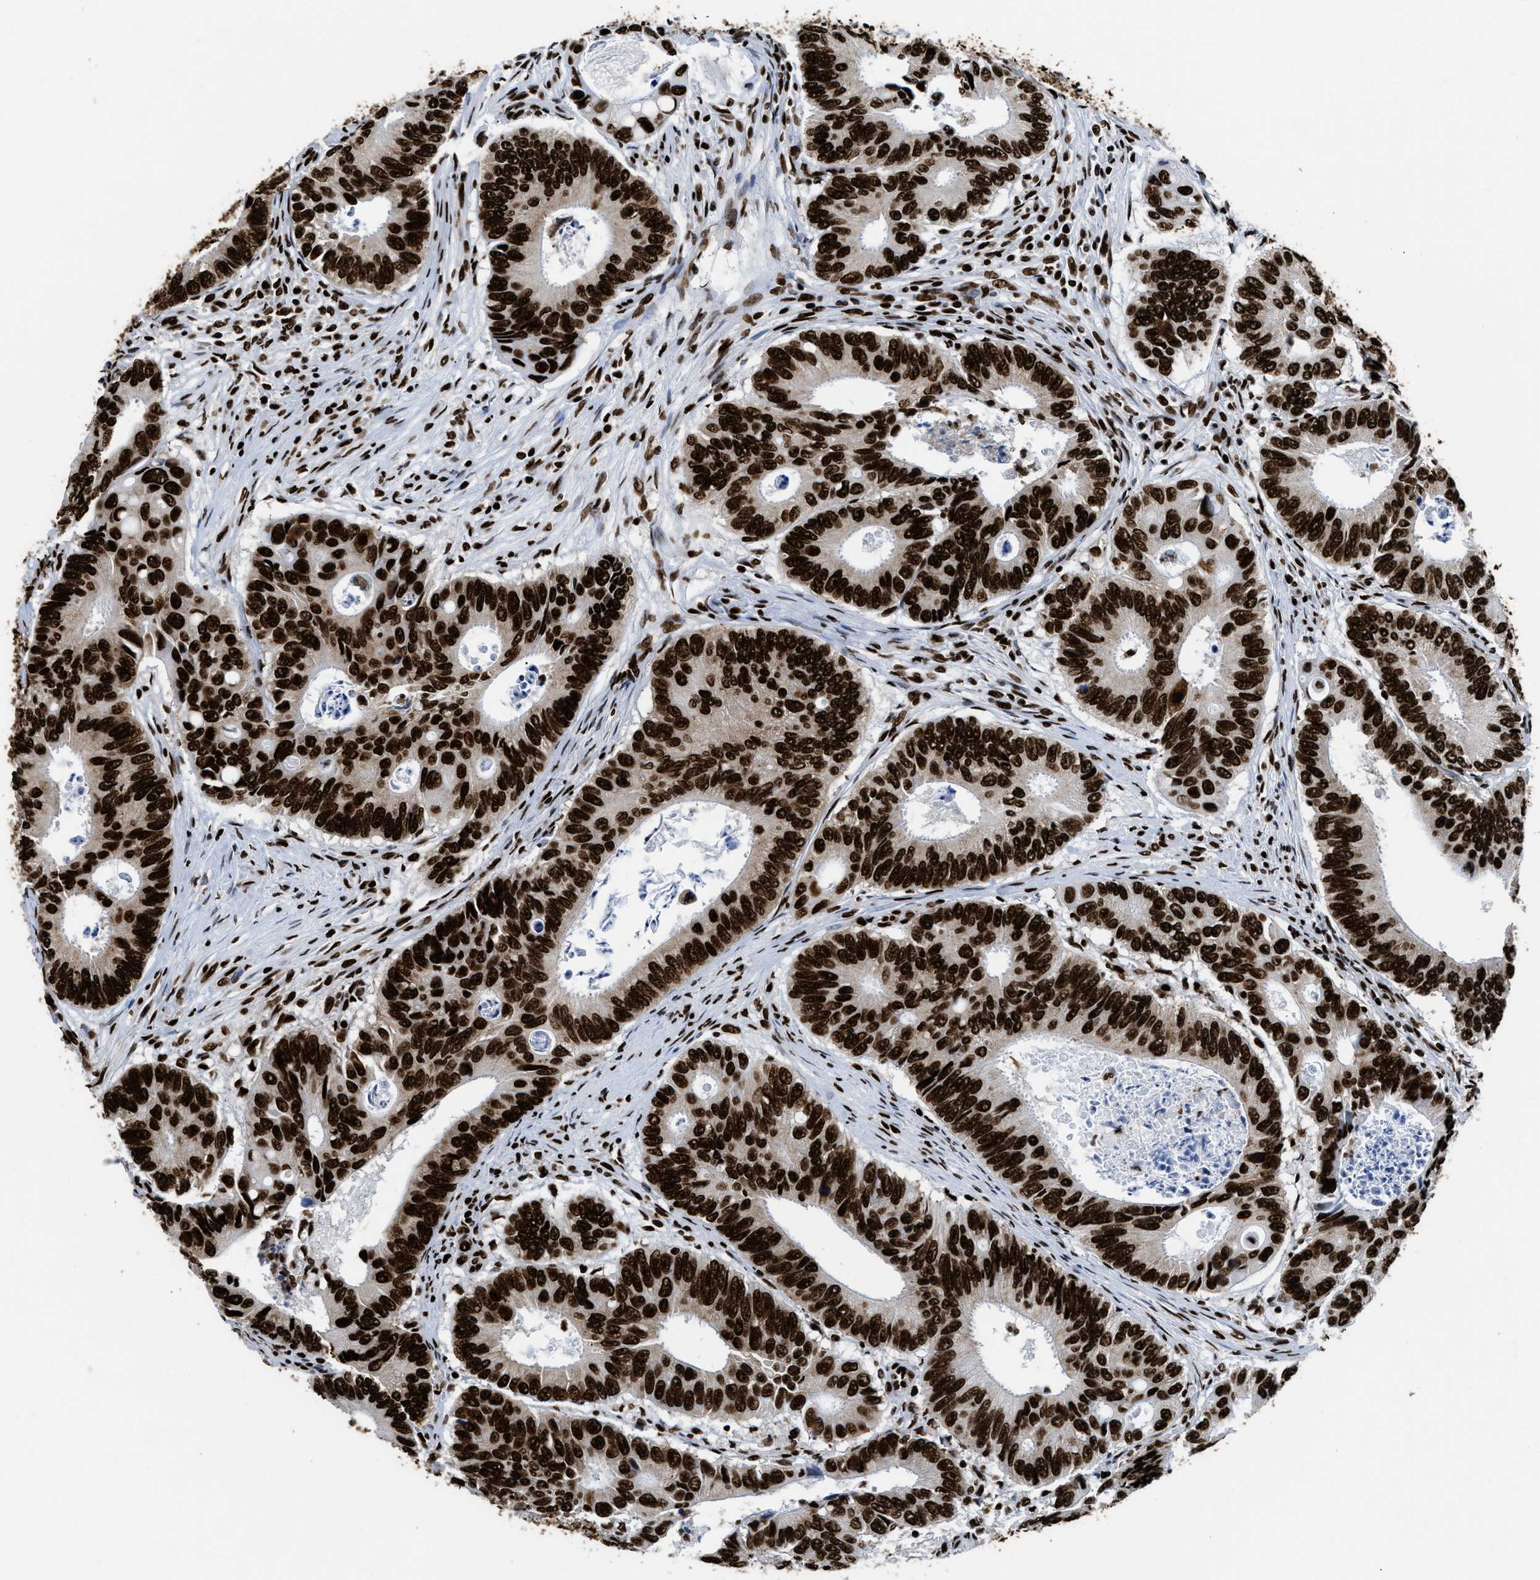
{"staining": {"intensity": "strong", "quantity": ">75%", "location": "nuclear"}, "tissue": "colorectal cancer", "cell_type": "Tumor cells", "image_type": "cancer", "snomed": [{"axis": "morphology", "description": "Inflammation, NOS"}, {"axis": "morphology", "description": "Adenocarcinoma, NOS"}, {"axis": "topography", "description": "Colon"}], "caption": "Colorectal cancer was stained to show a protein in brown. There is high levels of strong nuclear expression in about >75% of tumor cells.", "gene": "HNRNPM", "patient": {"sex": "male", "age": 72}}